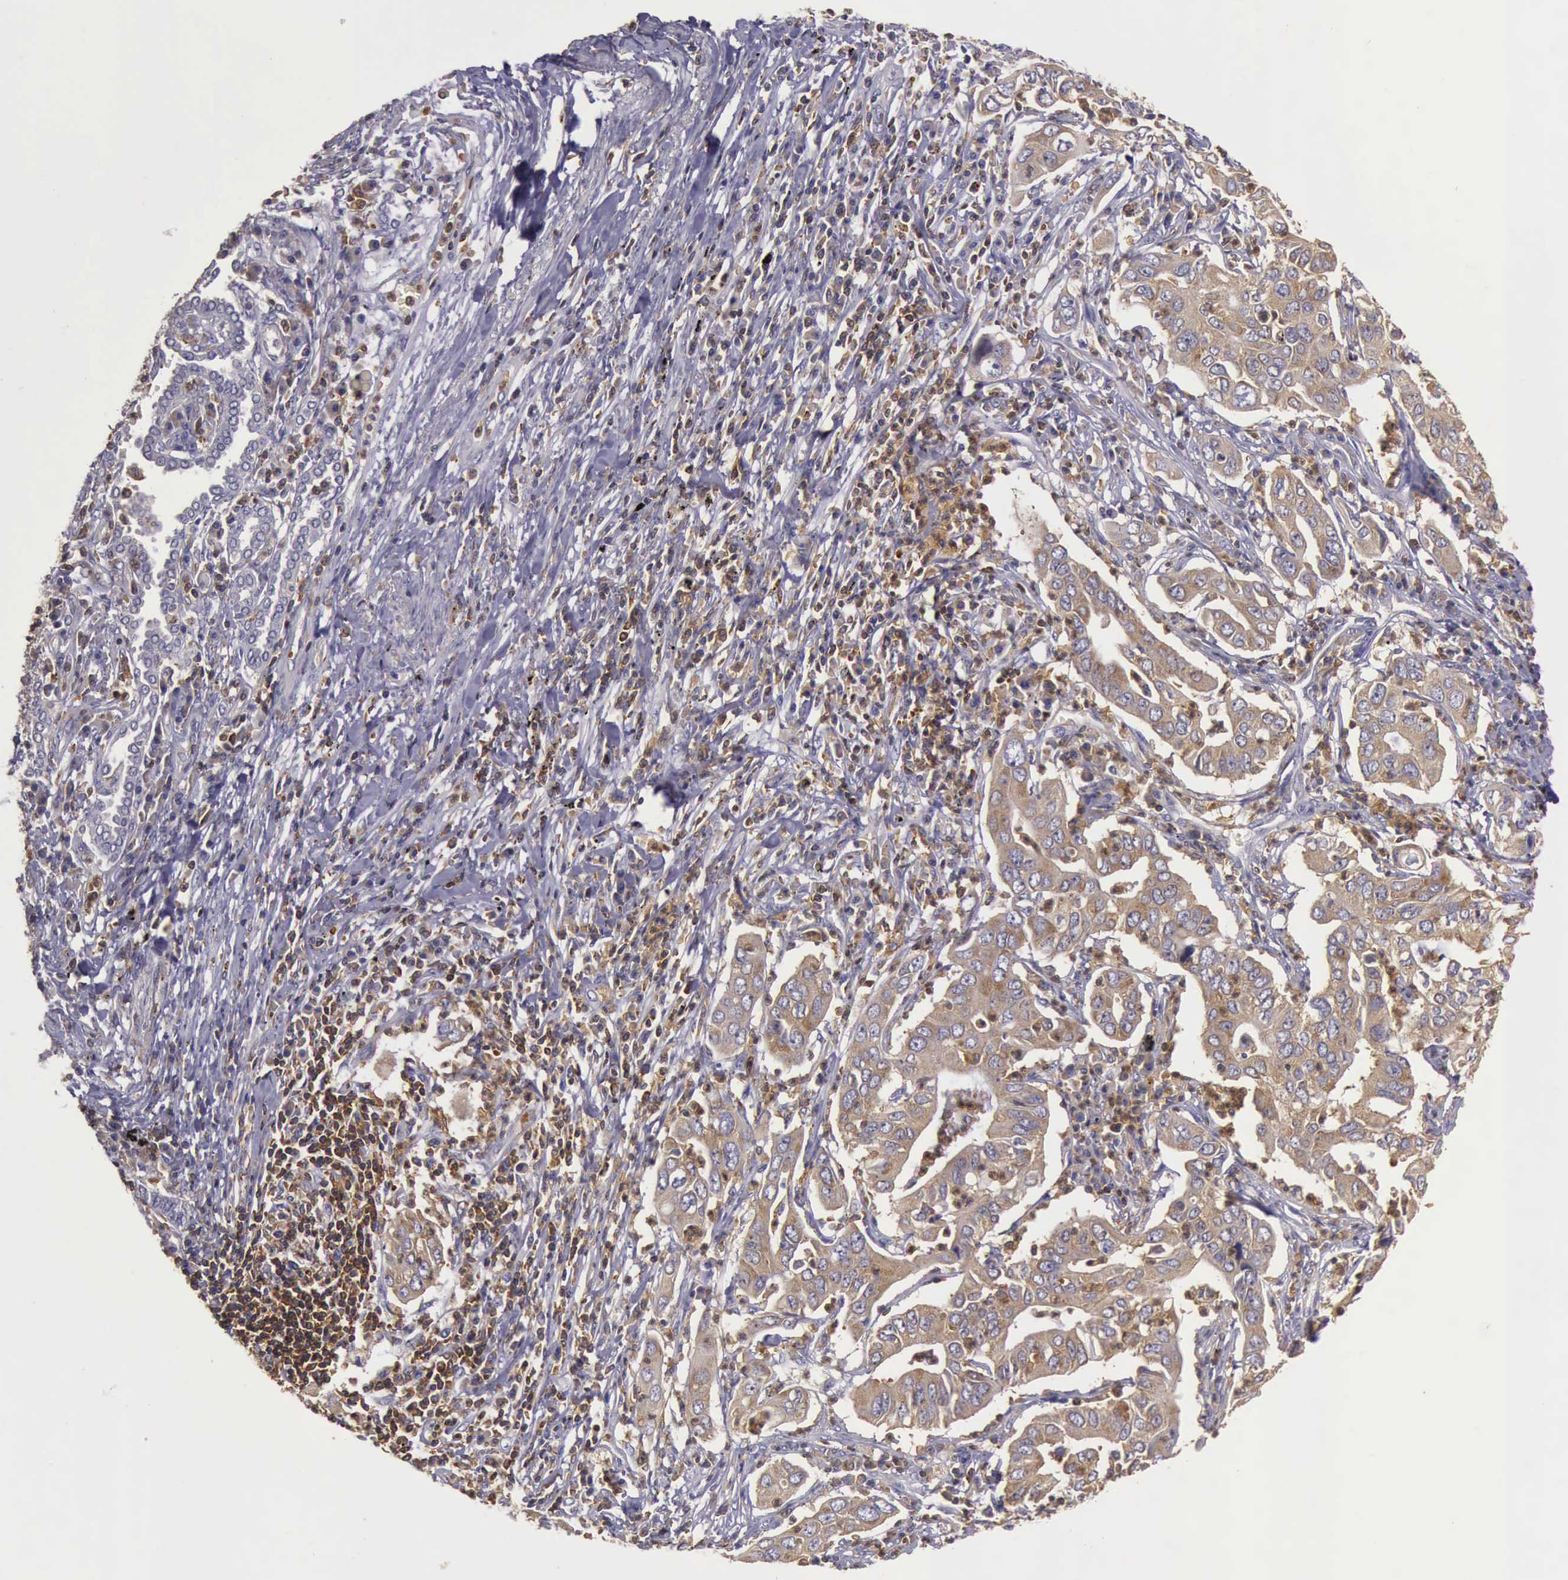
{"staining": {"intensity": "weak", "quantity": "25%-75%", "location": "cytoplasmic/membranous"}, "tissue": "lung cancer", "cell_type": "Tumor cells", "image_type": "cancer", "snomed": [{"axis": "morphology", "description": "Adenocarcinoma, NOS"}, {"axis": "topography", "description": "Lung"}], "caption": "Tumor cells show weak cytoplasmic/membranous expression in about 25%-75% of cells in adenocarcinoma (lung).", "gene": "ARHGAP4", "patient": {"sex": "male", "age": 48}}